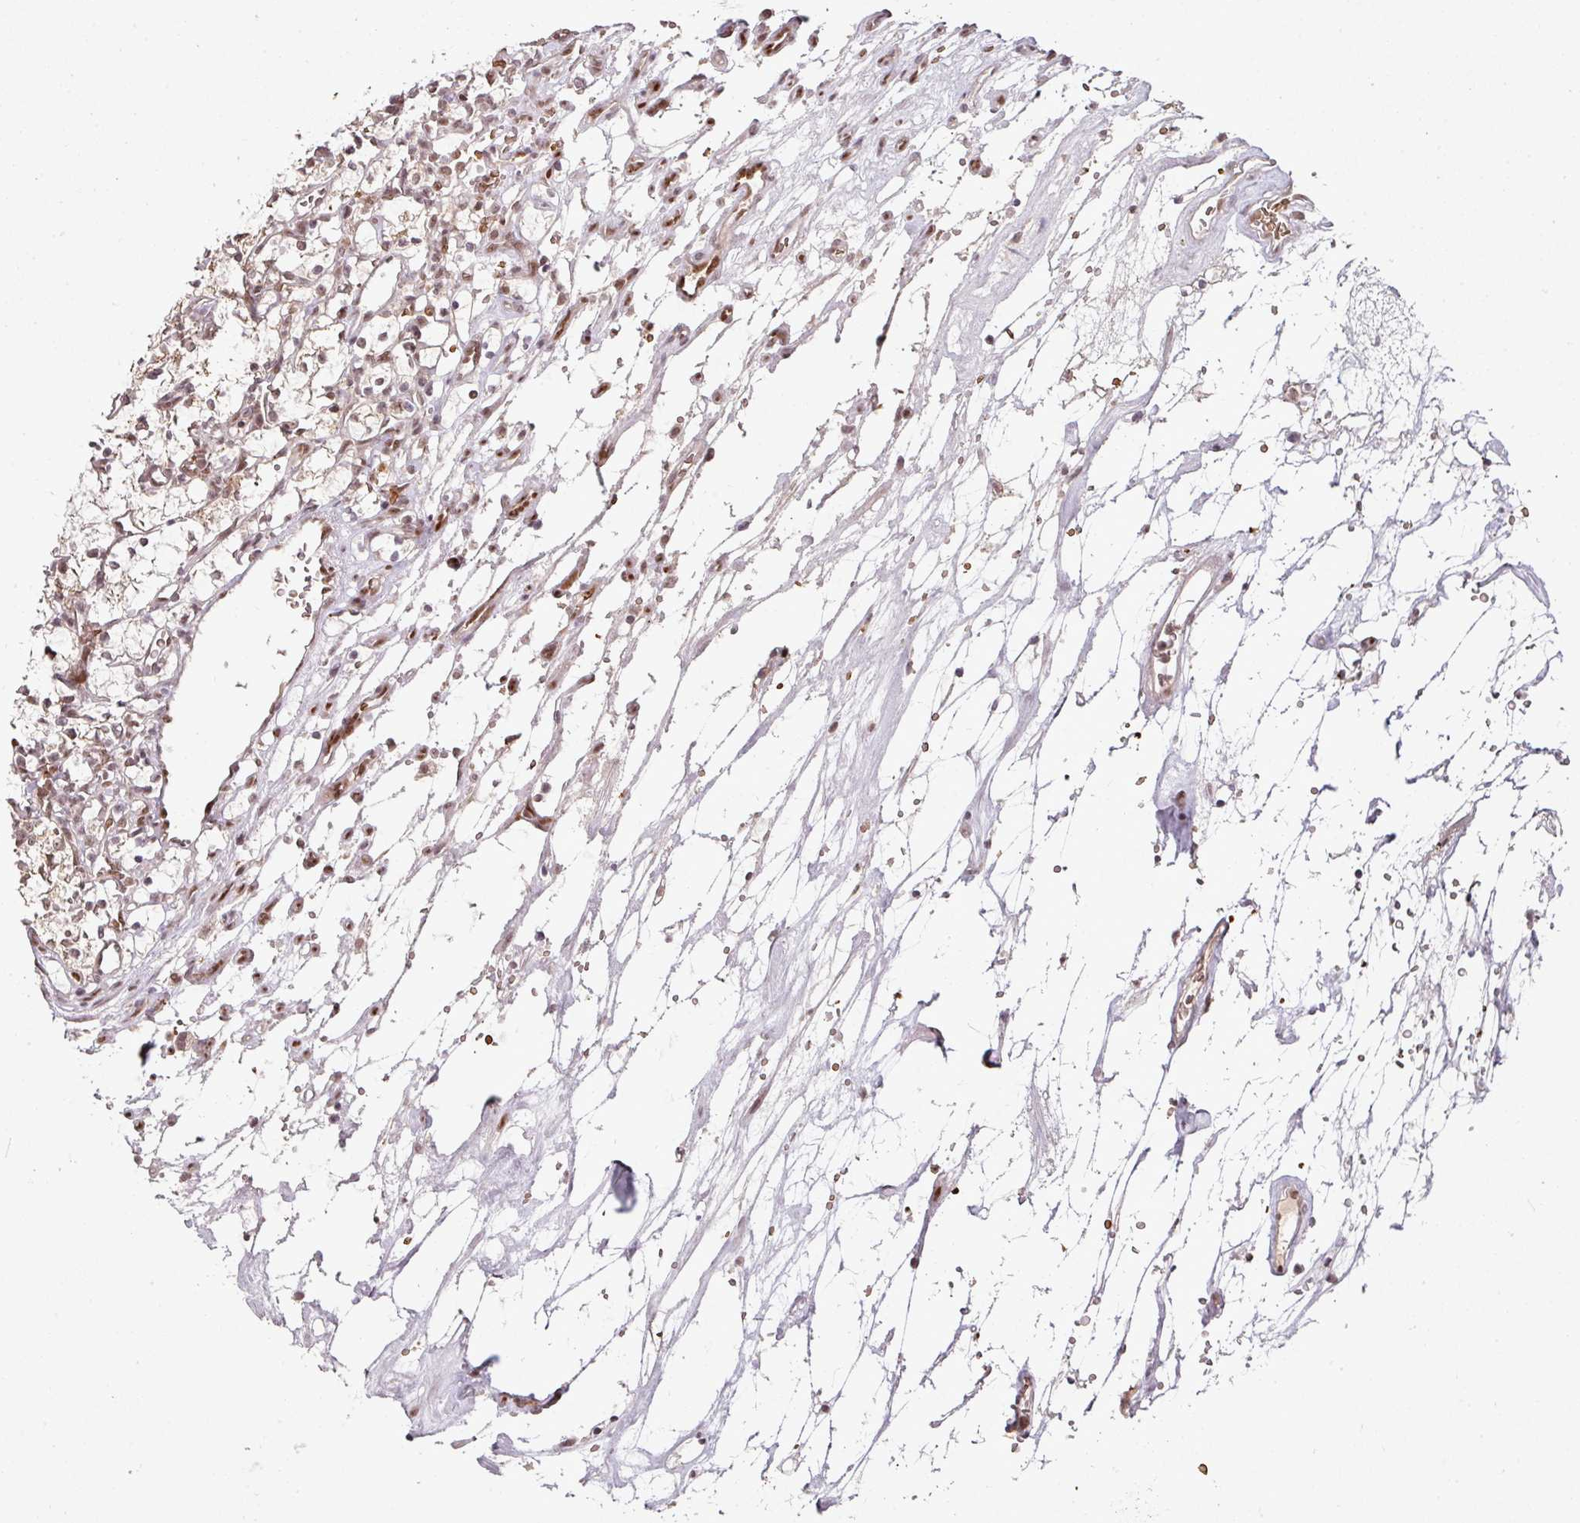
{"staining": {"intensity": "weak", "quantity": ">75%", "location": "nuclear"}, "tissue": "renal cancer", "cell_type": "Tumor cells", "image_type": "cancer", "snomed": [{"axis": "morphology", "description": "Adenocarcinoma, NOS"}, {"axis": "topography", "description": "Kidney"}], "caption": "The immunohistochemical stain shows weak nuclear staining in tumor cells of renal adenocarcinoma tissue.", "gene": "NEIL1", "patient": {"sex": "female", "age": 69}}